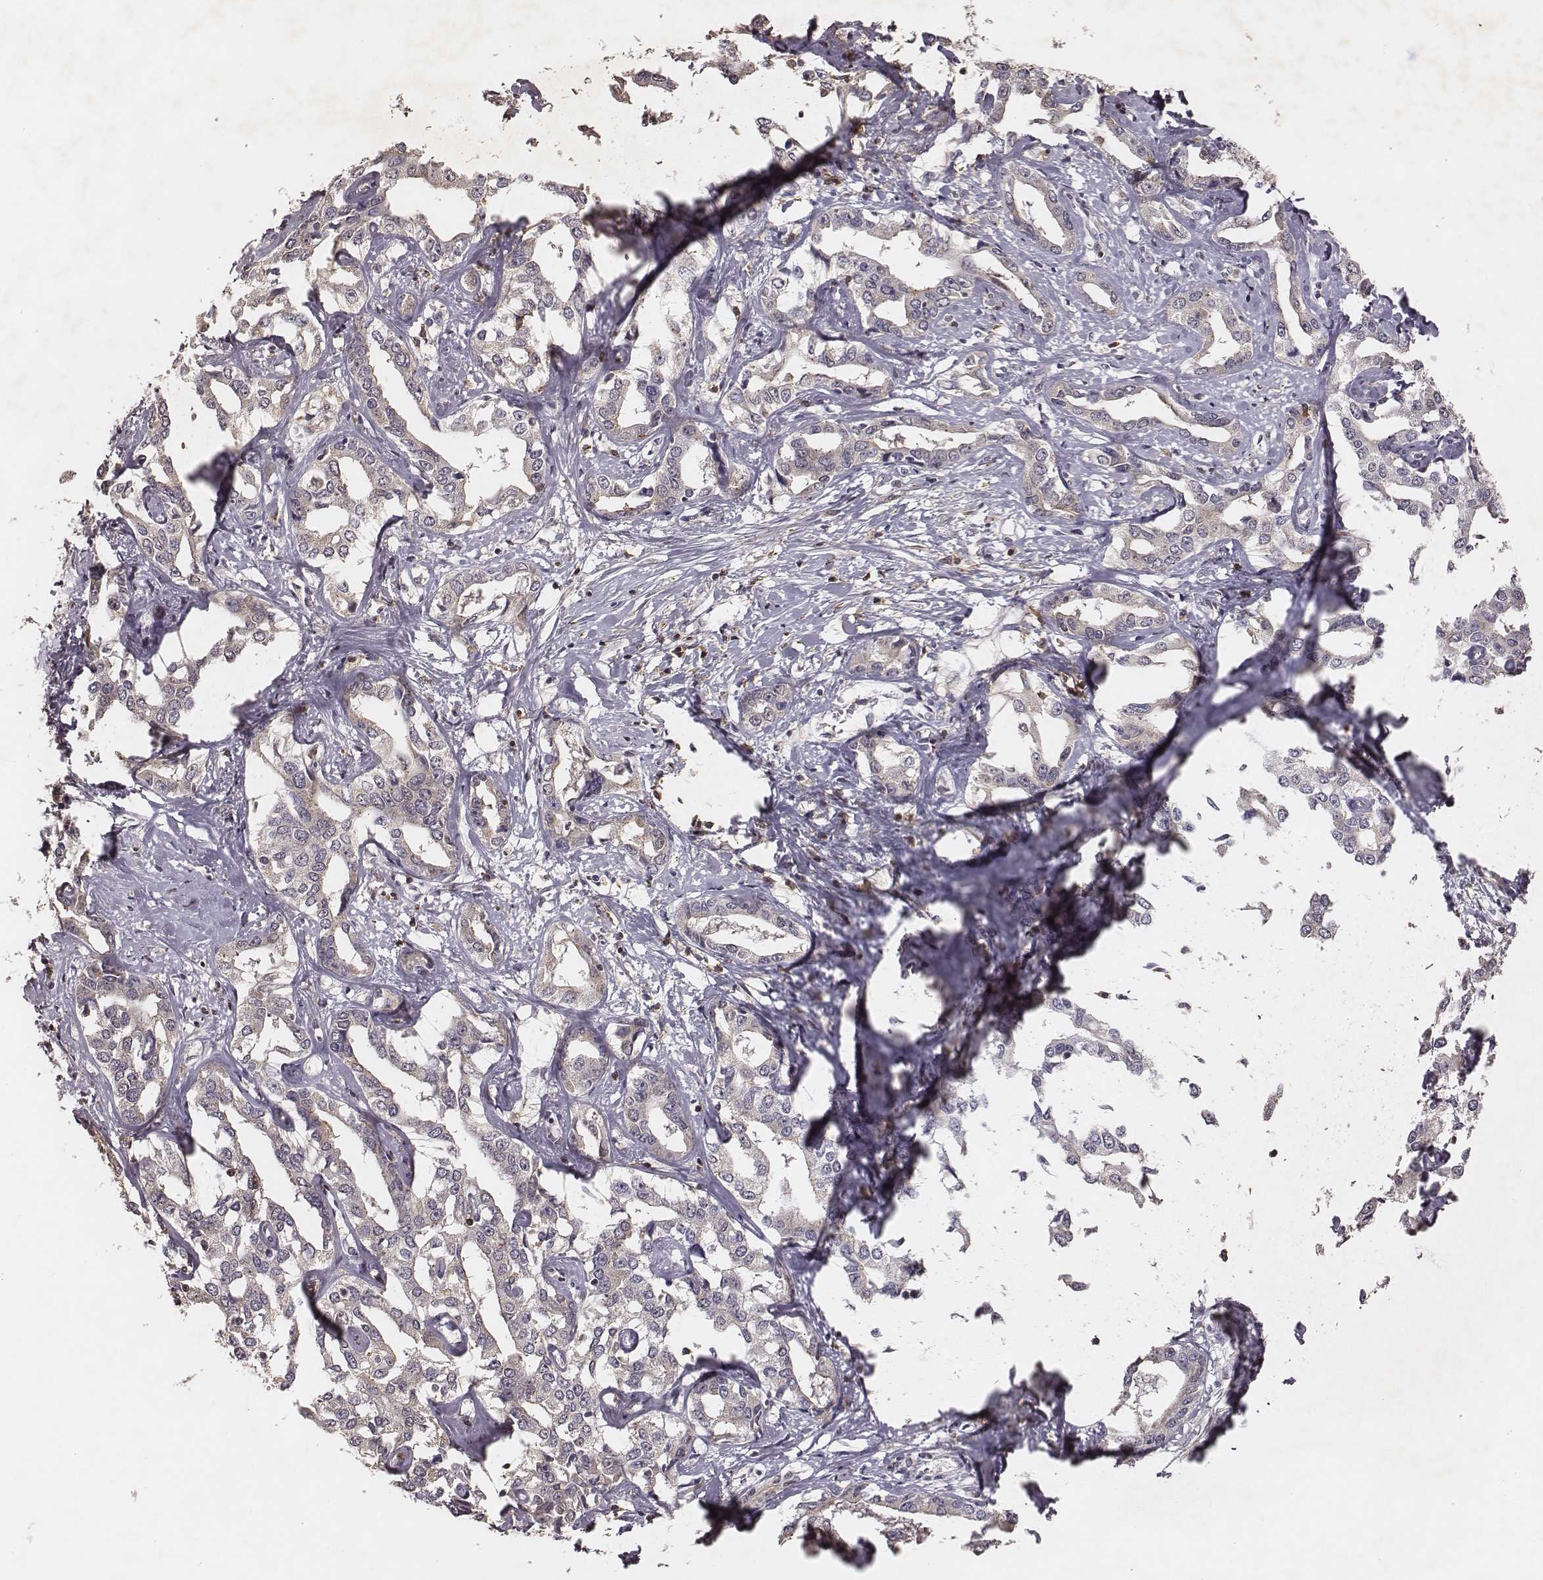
{"staining": {"intensity": "negative", "quantity": "none", "location": "none"}, "tissue": "liver cancer", "cell_type": "Tumor cells", "image_type": "cancer", "snomed": [{"axis": "morphology", "description": "Cholangiocarcinoma"}, {"axis": "topography", "description": "Liver"}], "caption": "Liver cancer was stained to show a protein in brown. There is no significant positivity in tumor cells.", "gene": "PILRA", "patient": {"sex": "male", "age": 59}}